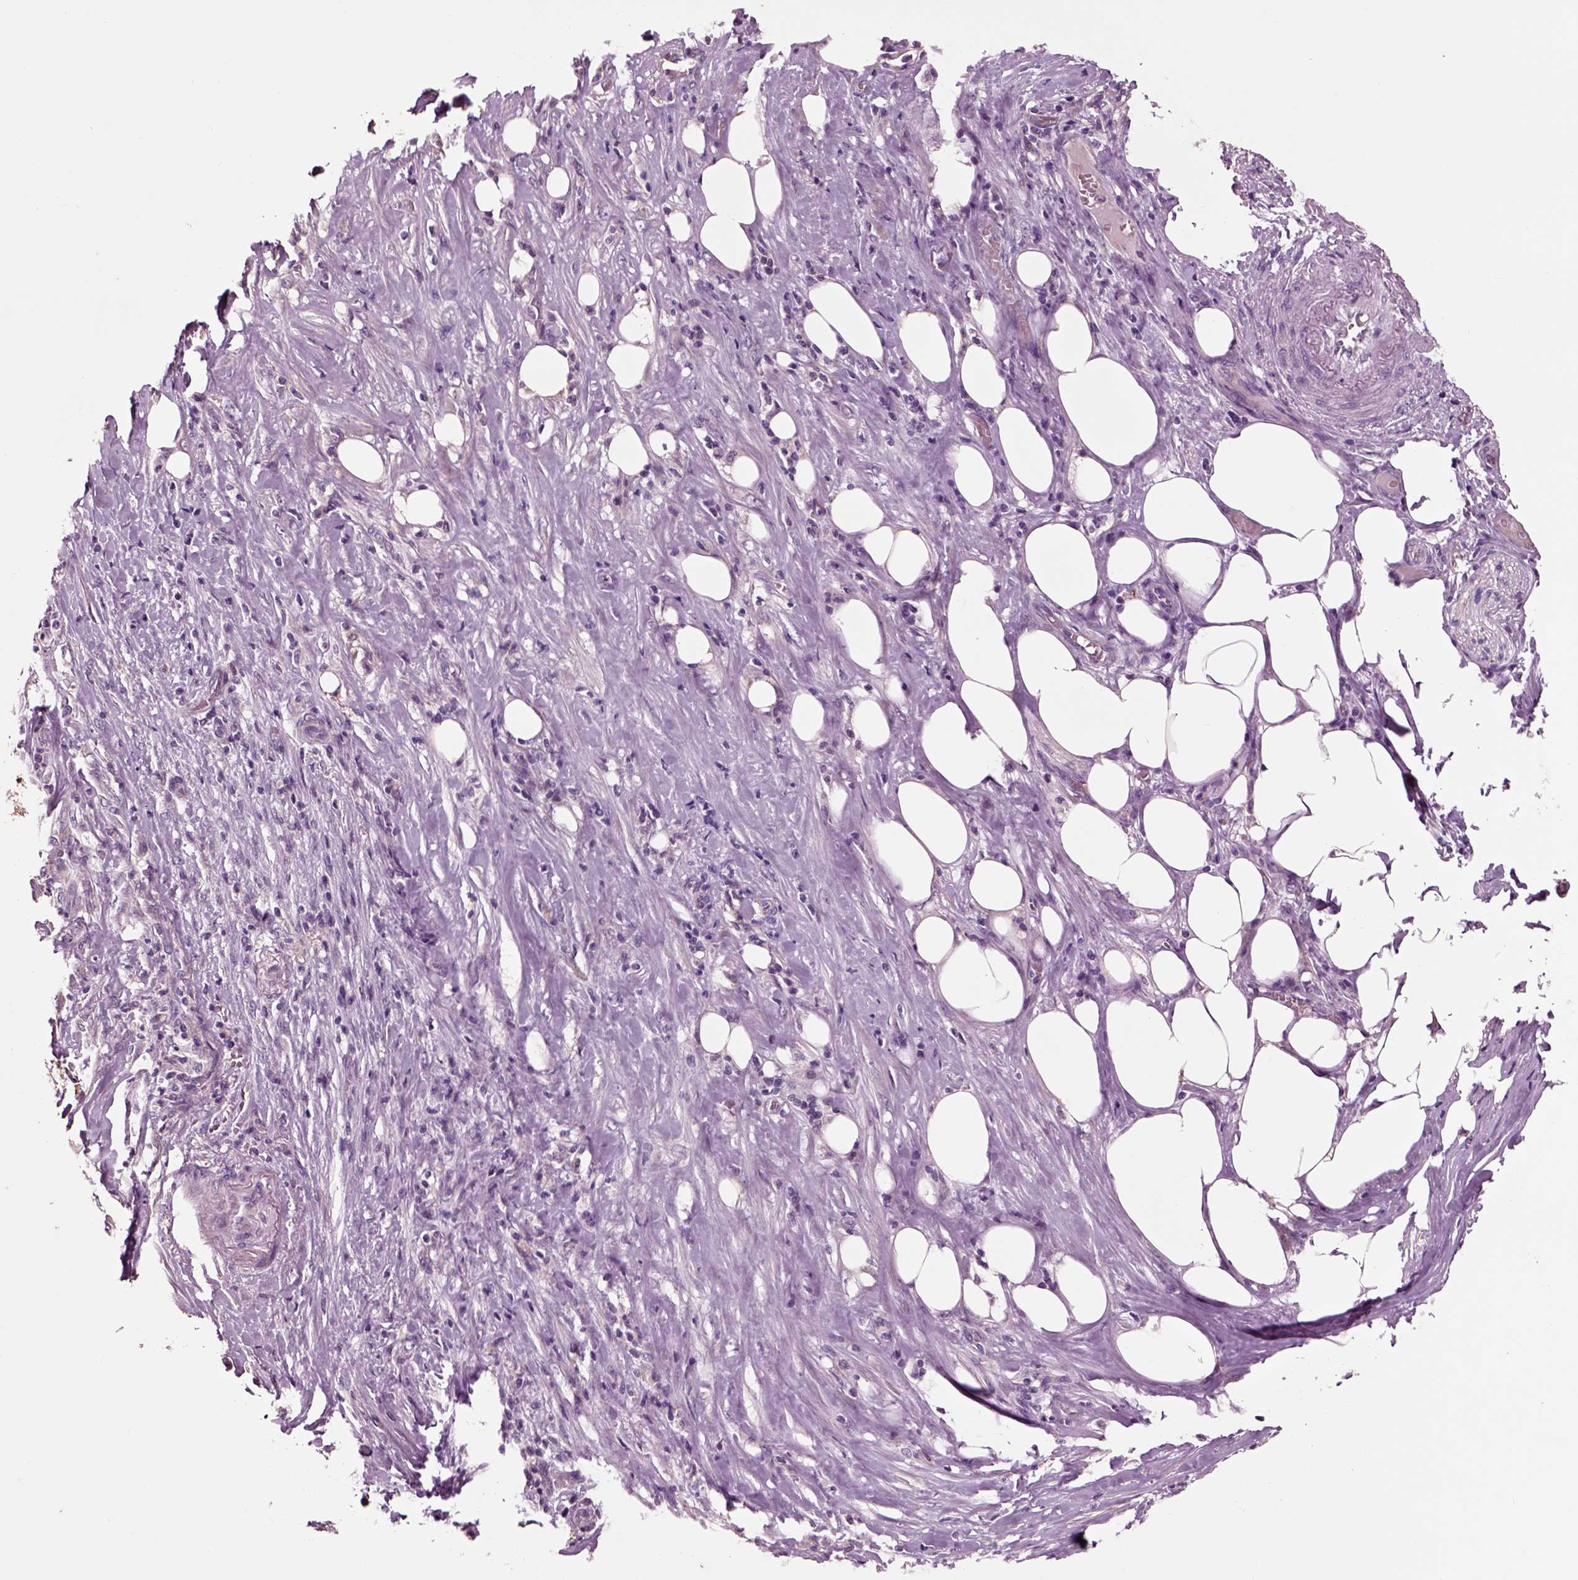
{"staining": {"intensity": "negative", "quantity": "none", "location": "none"}, "tissue": "pancreatic cancer", "cell_type": "Tumor cells", "image_type": "cancer", "snomed": [{"axis": "morphology", "description": "Adenocarcinoma, NOS"}, {"axis": "topography", "description": "Pancreas"}], "caption": "Immunohistochemistry (IHC) micrograph of neoplastic tissue: human adenocarcinoma (pancreatic) stained with DAB reveals no significant protein staining in tumor cells.", "gene": "CHGB", "patient": {"sex": "male", "age": 57}}